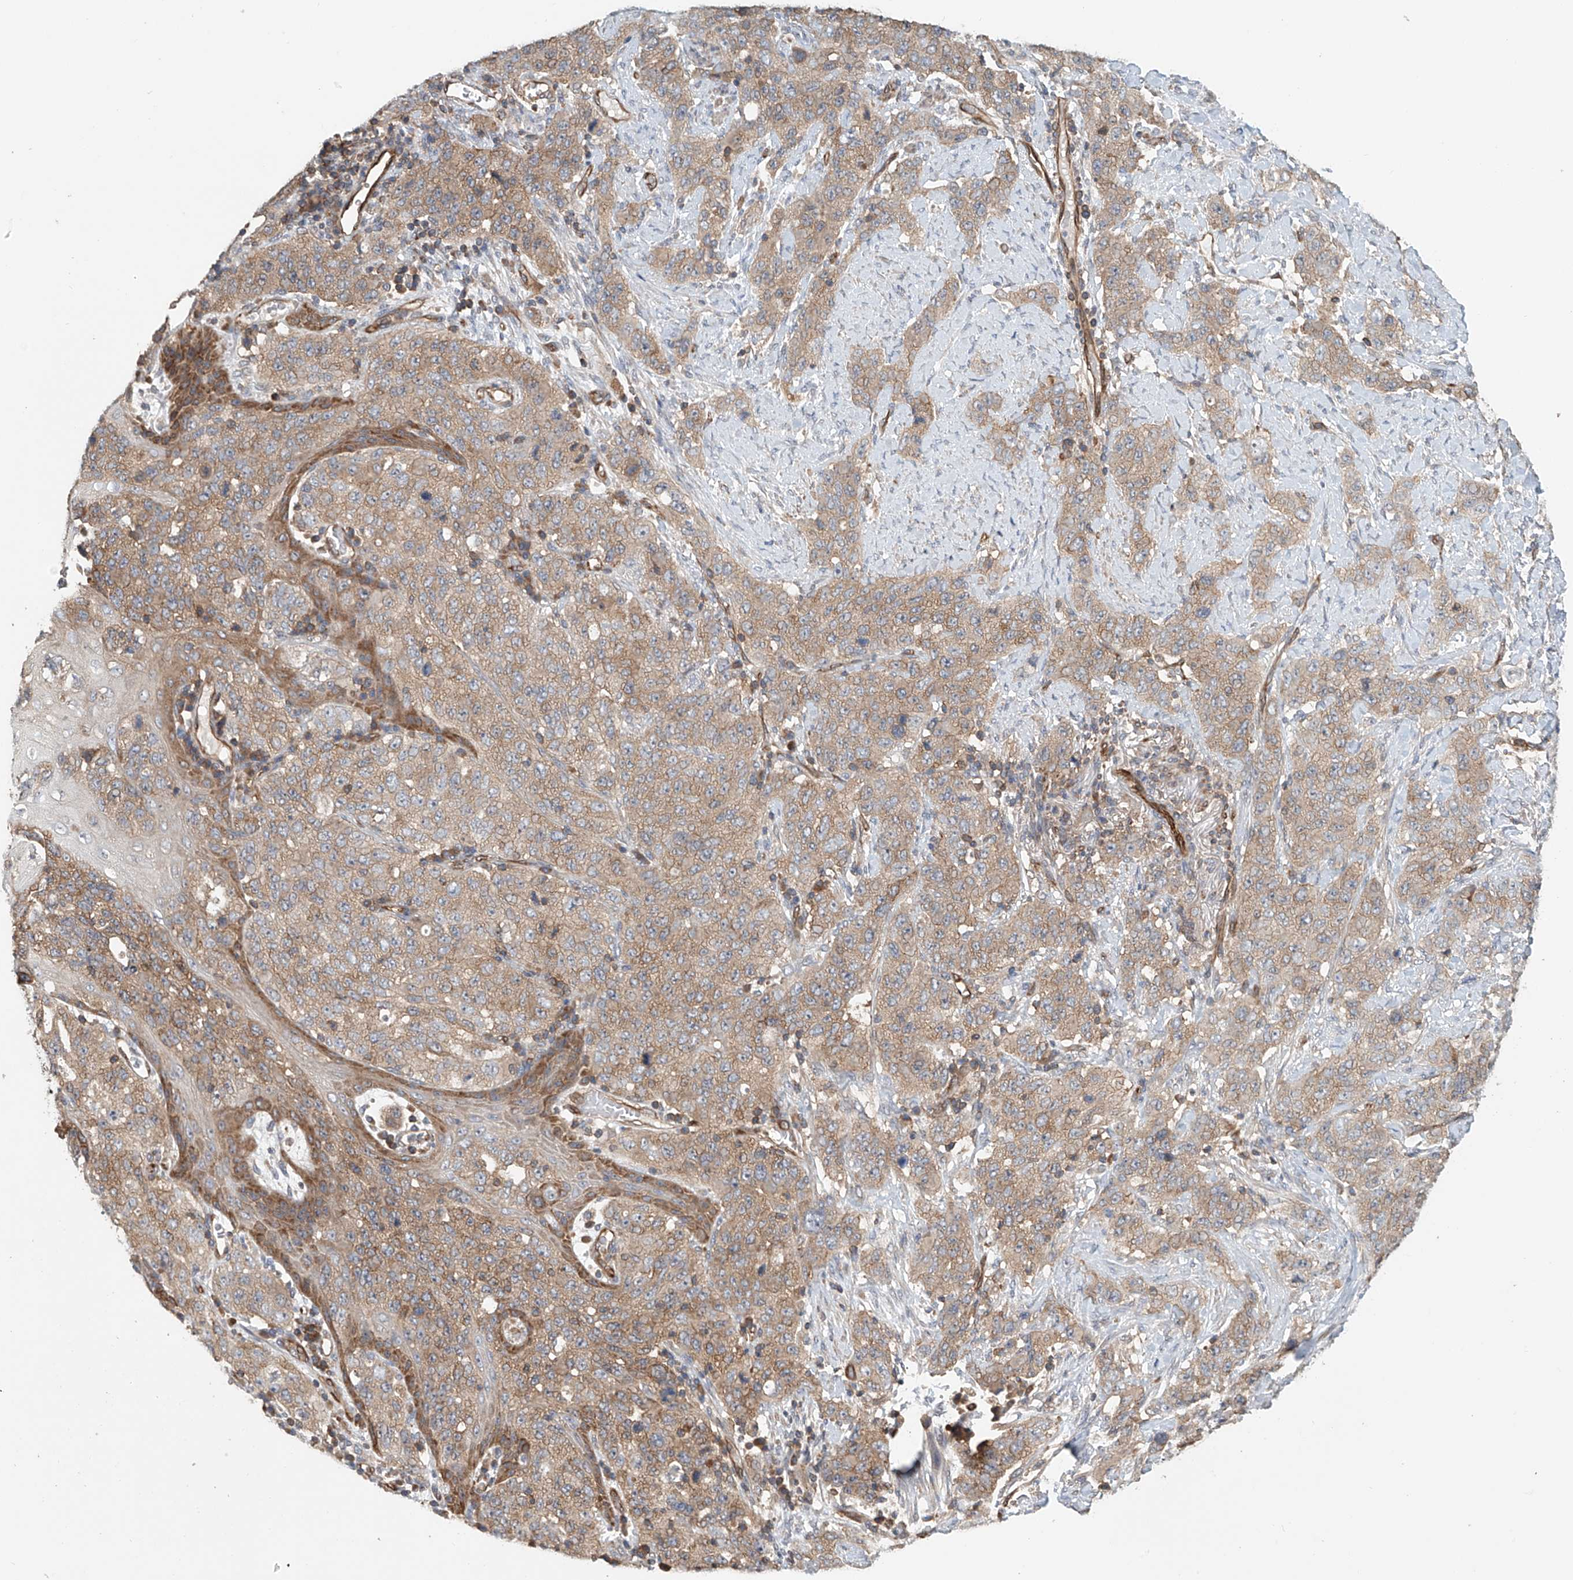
{"staining": {"intensity": "moderate", "quantity": "25%-75%", "location": "cytoplasmic/membranous"}, "tissue": "stomach cancer", "cell_type": "Tumor cells", "image_type": "cancer", "snomed": [{"axis": "morphology", "description": "Adenocarcinoma, NOS"}, {"axis": "topography", "description": "Stomach"}], "caption": "Protein analysis of adenocarcinoma (stomach) tissue shows moderate cytoplasmic/membranous positivity in about 25%-75% of tumor cells.", "gene": "FRYL", "patient": {"sex": "male", "age": 48}}